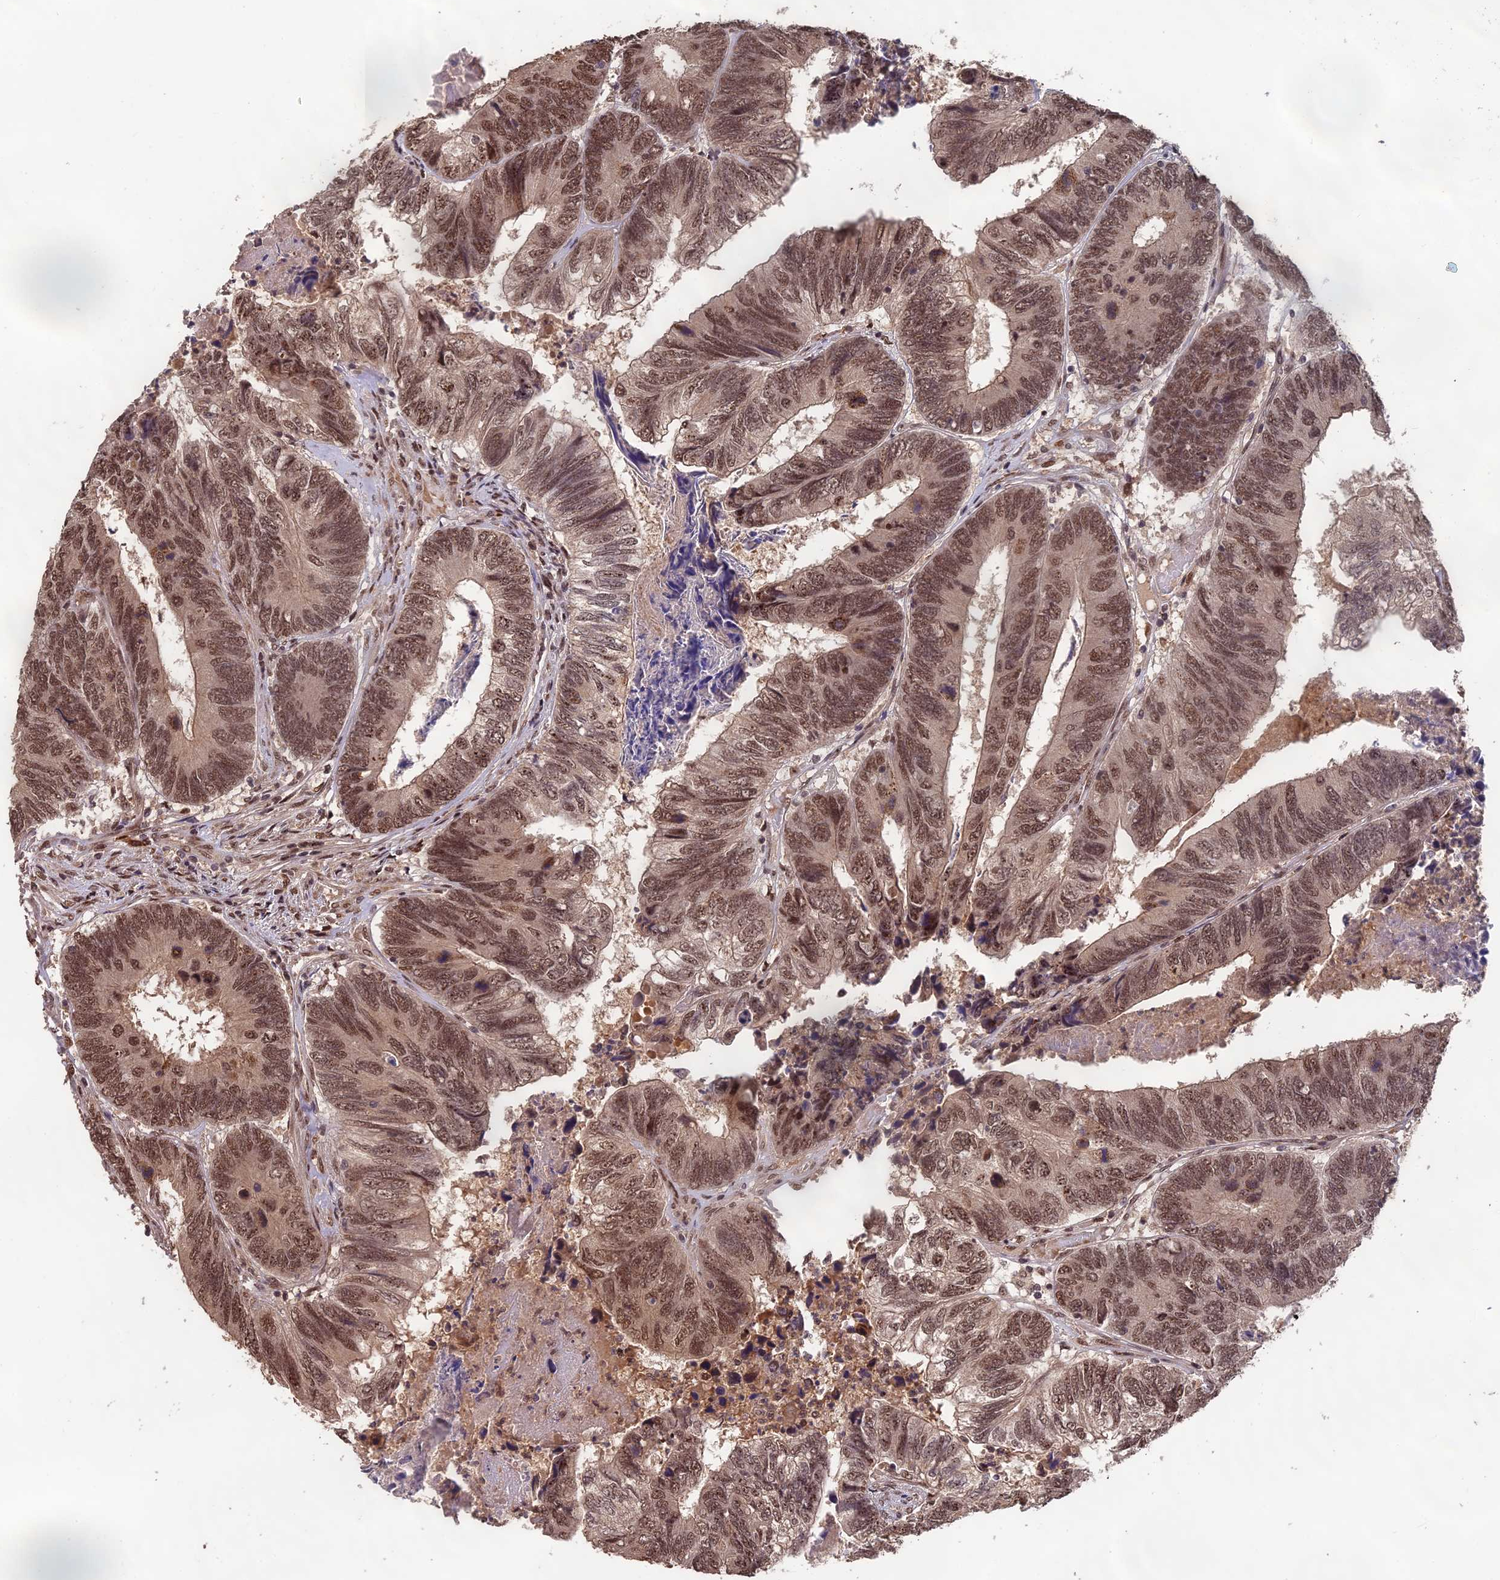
{"staining": {"intensity": "moderate", "quantity": ">75%", "location": "nuclear"}, "tissue": "colorectal cancer", "cell_type": "Tumor cells", "image_type": "cancer", "snomed": [{"axis": "morphology", "description": "Adenocarcinoma, NOS"}, {"axis": "topography", "description": "Colon"}], "caption": "Immunohistochemistry histopathology image of adenocarcinoma (colorectal) stained for a protein (brown), which displays medium levels of moderate nuclear expression in about >75% of tumor cells.", "gene": "OSBPL1A", "patient": {"sex": "female", "age": 67}}